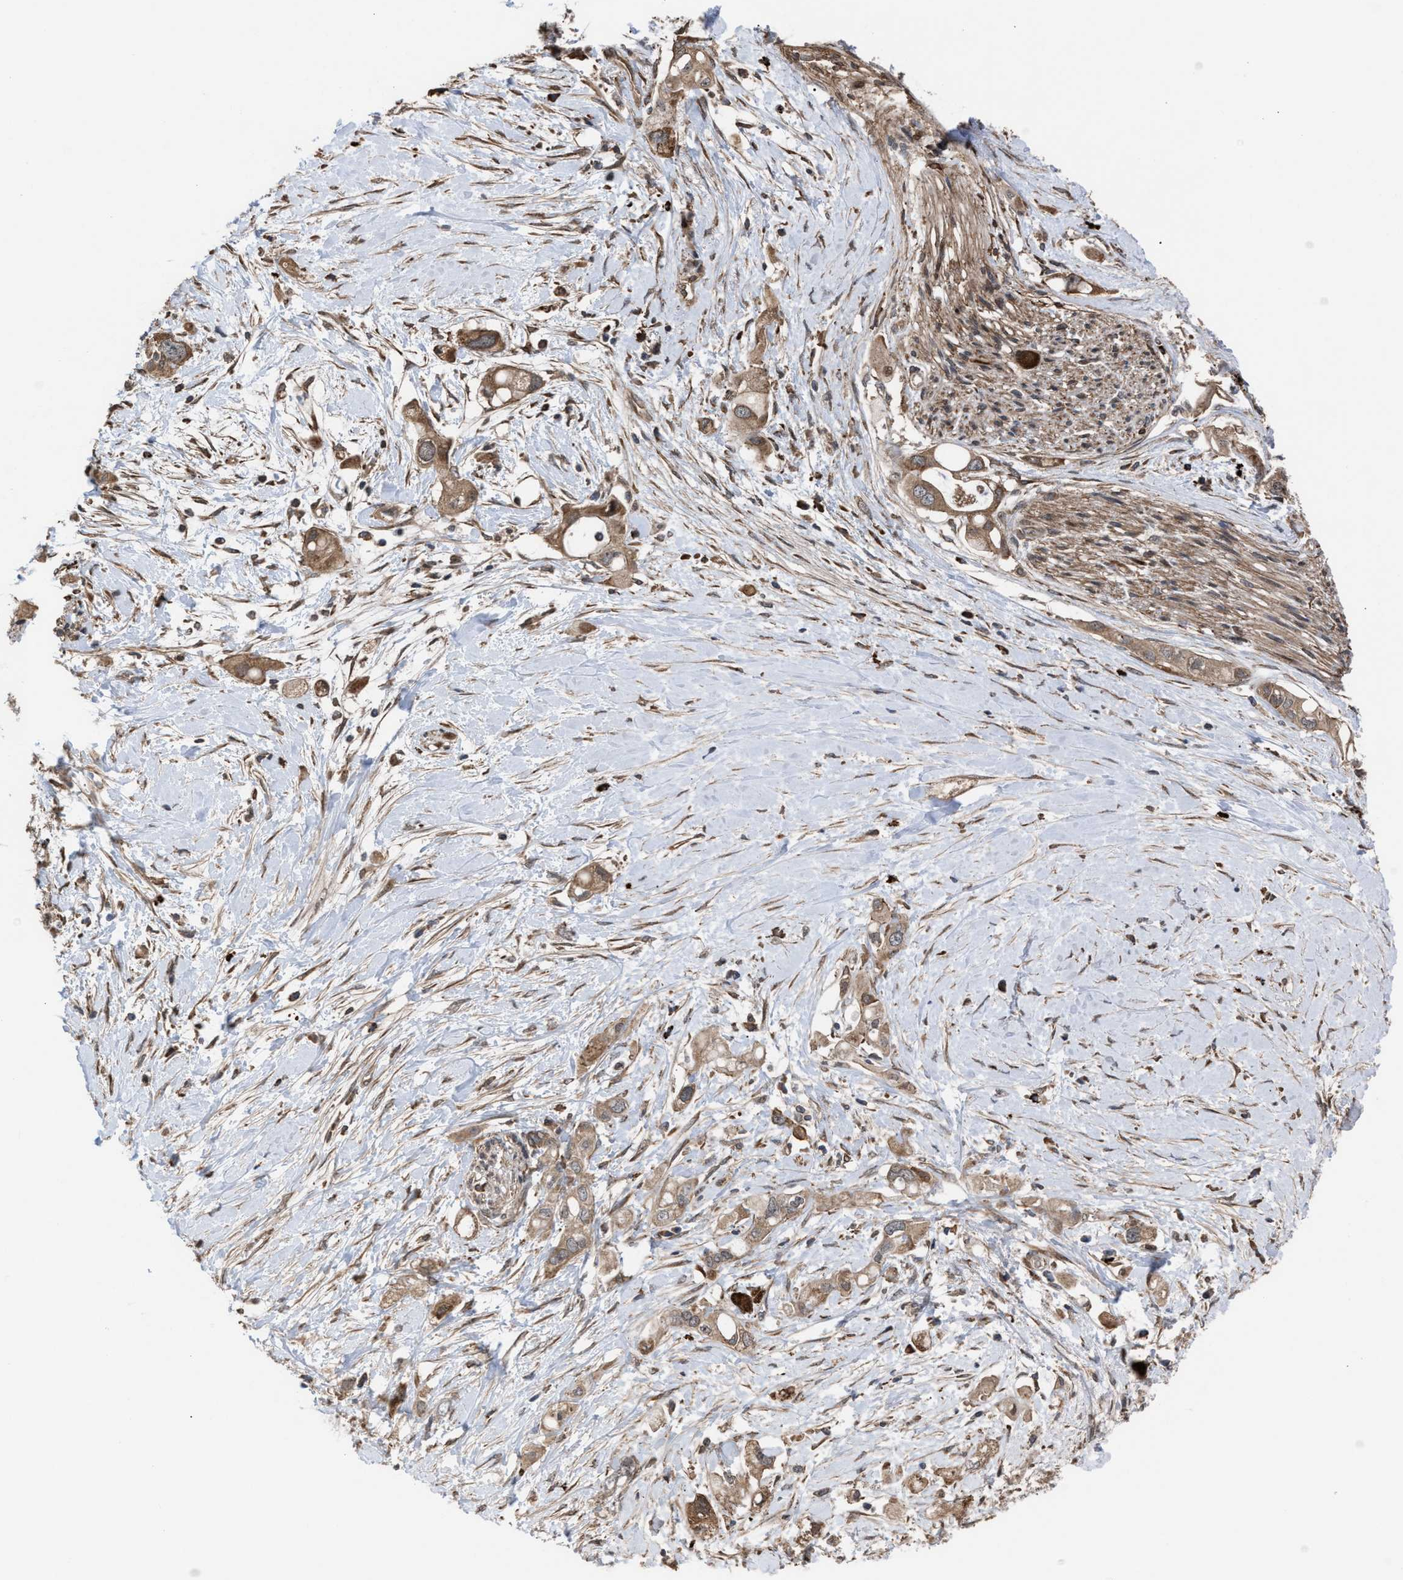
{"staining": {"intensity": "weak", "quantity": ">75%", "location": "cytoplasmic/membranous"}, "tissue": "pancreatic cancer", "cell_type": "Tumor cells", "image_type": "cancer", "snomed": [{"axis": "morphology", "description": "Adenocarcinoma, NOS"}, {"axis": "topography", "description": "Pancreas"}], "caption": "Immunohistochemistry micrograph of neoplastic tissue: adenocarcinoma (pancreatic) stained using IHC exhibits low levels of weak protein expression localized specifically in the cytoplasmic/membranous of tumor cells, appearing as a cytoplasmic/membranous brown color.", "gene": "TP53BP2", "patient": {"sex": "female", "age": 56}}